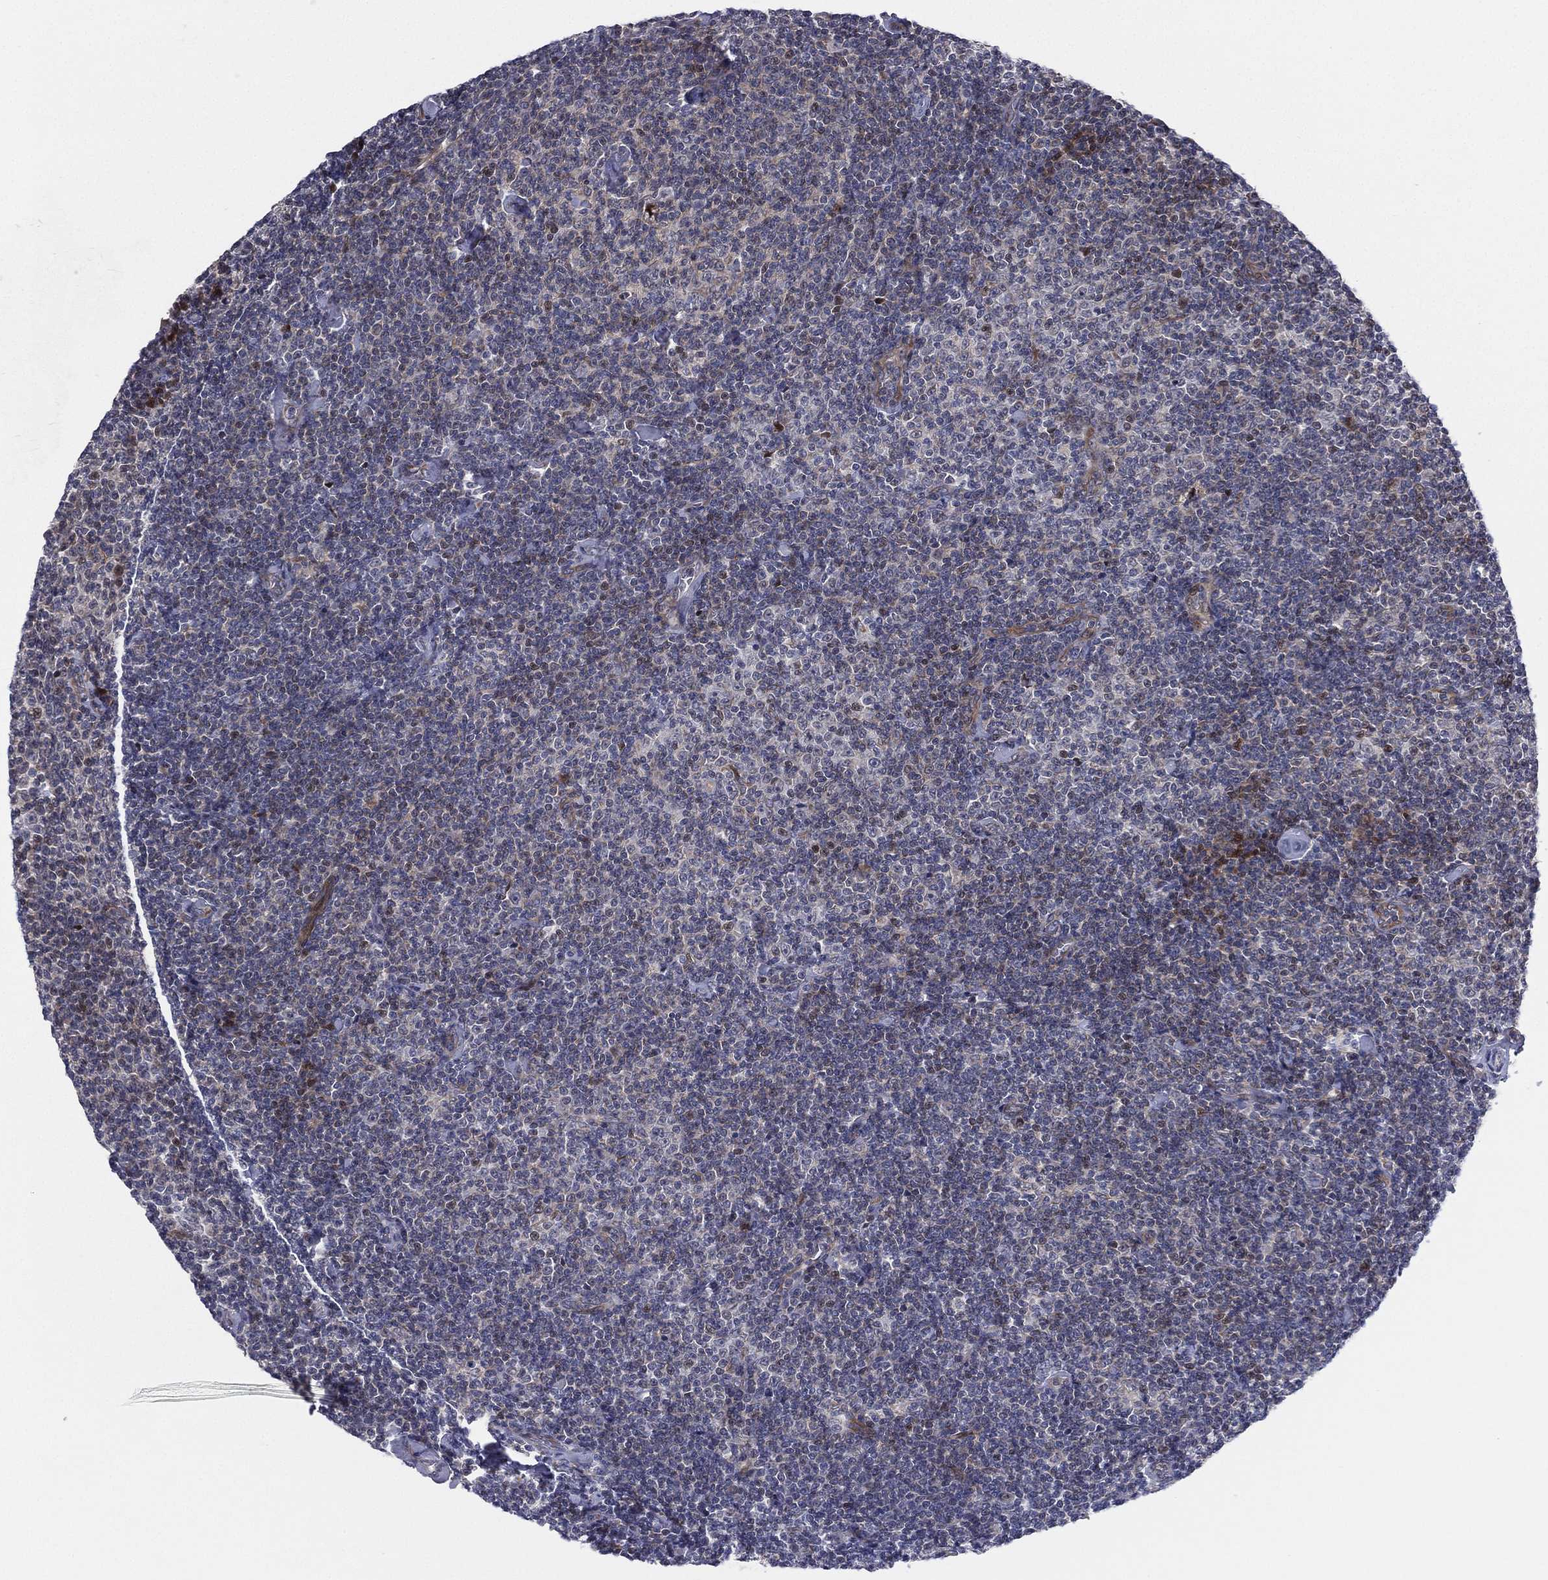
{"staining": {"intensity": "weak", "quantity": "<25%", "location": "cytoplasmic/membranous"}, "tissue": "lymphoma", "cell_type": "Tumor cells", "image_type": "cancer", "snomed": [{"axis": "morphology", "description": "Malignant lymphoma, non-Hodgkin's type, Low grade"}, {"axis": "topography", "description": "Lymph node"}], "caption": "Tumor cells are negative for protein expression in human lymphoma.", "gene": "UTP14A", "patient": {"sex": "male", "age": 81}}